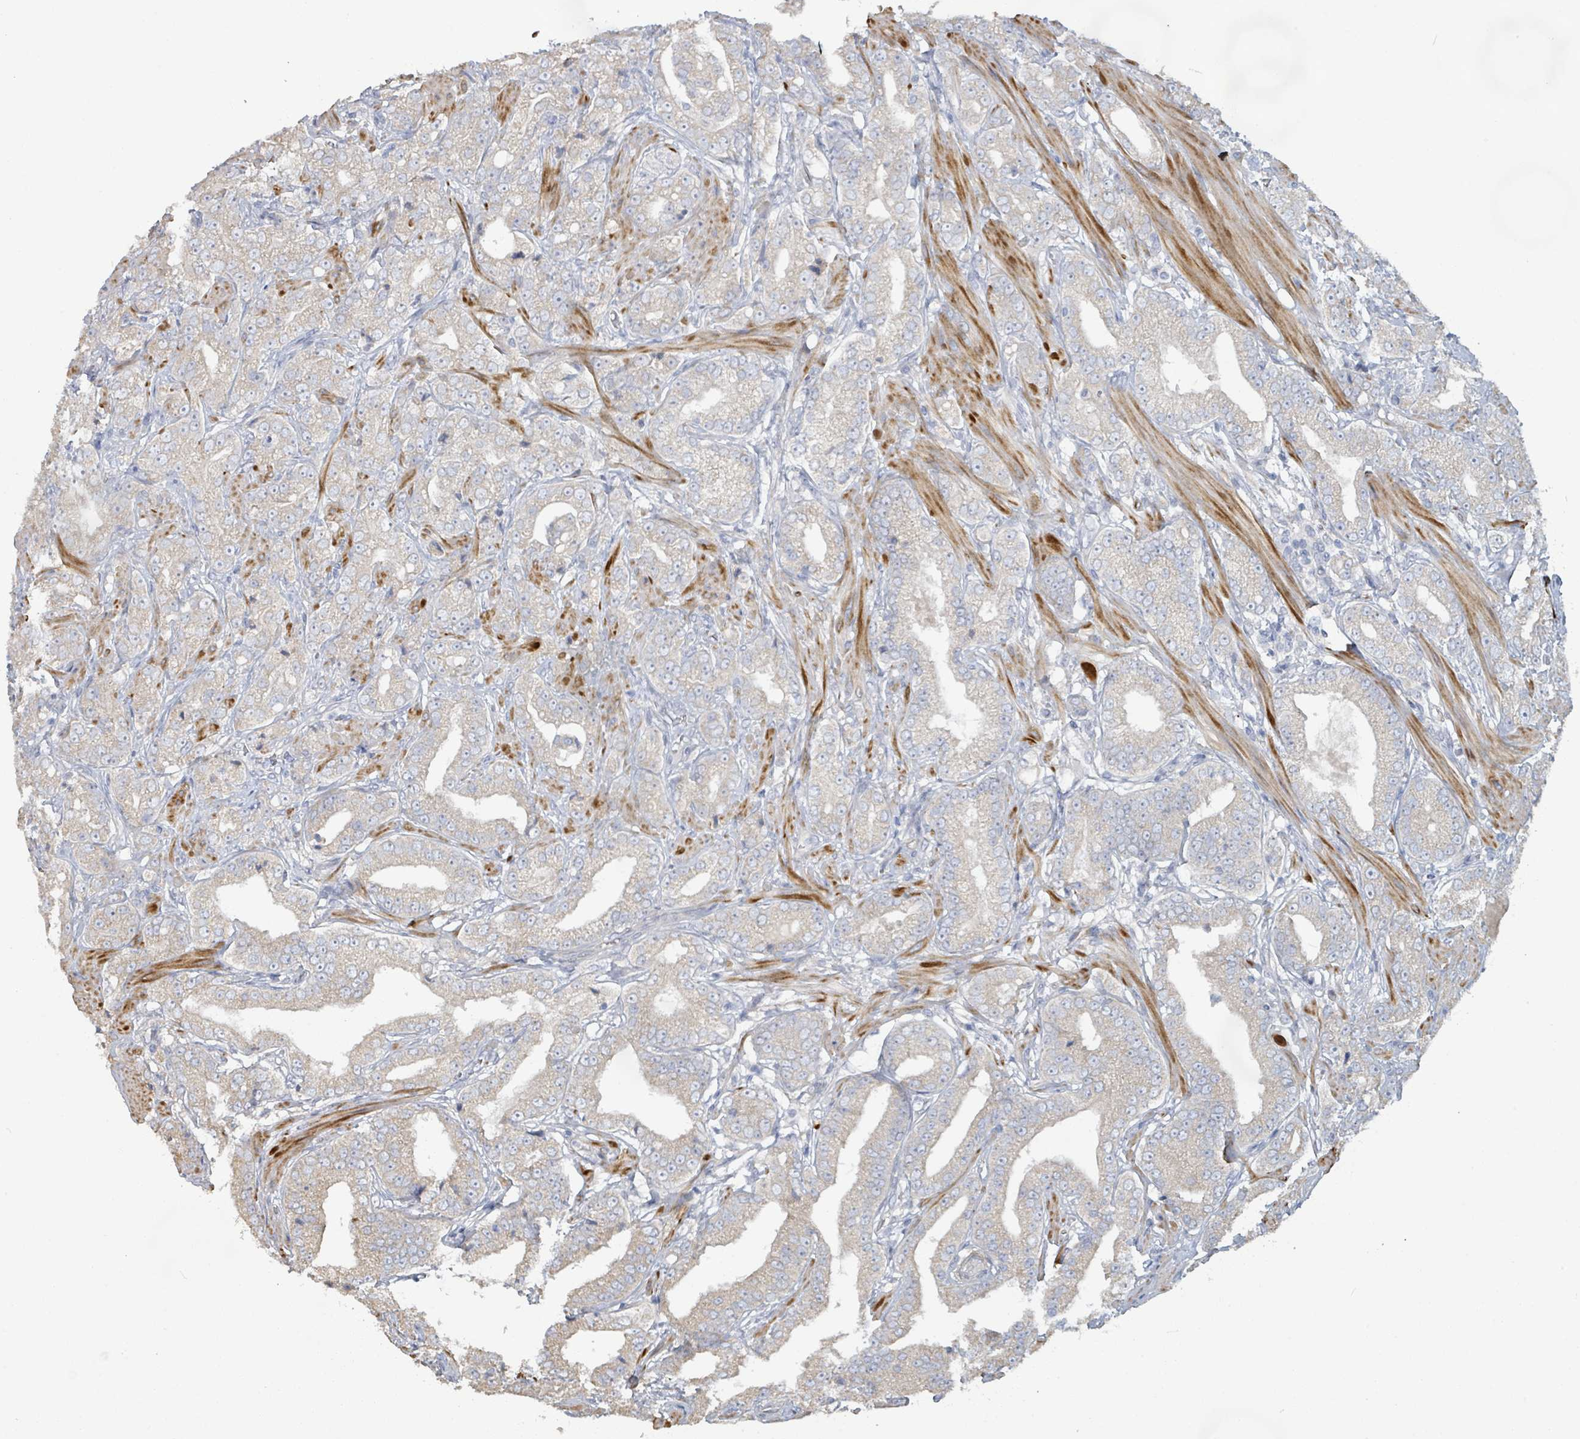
{"staining": {"intensity": "negative", "quantity": "none", "location": "none"}, "tissue": "prostate cancer", "cell_type": "Tumor cells", "image_type": "cancer", "snomed": [{"axis": "morphology", "description": "Adenocarcinoma, Low grade"}, {"axis": "topography", "description": "Prostate"}], "caption": "Prostate cancer stained for a protein using immunohistochemistry (IHC) demonstrates no staining tumor cells.", "gene": "KCNS2", "patient": {"sex": "male", "age": 67}}